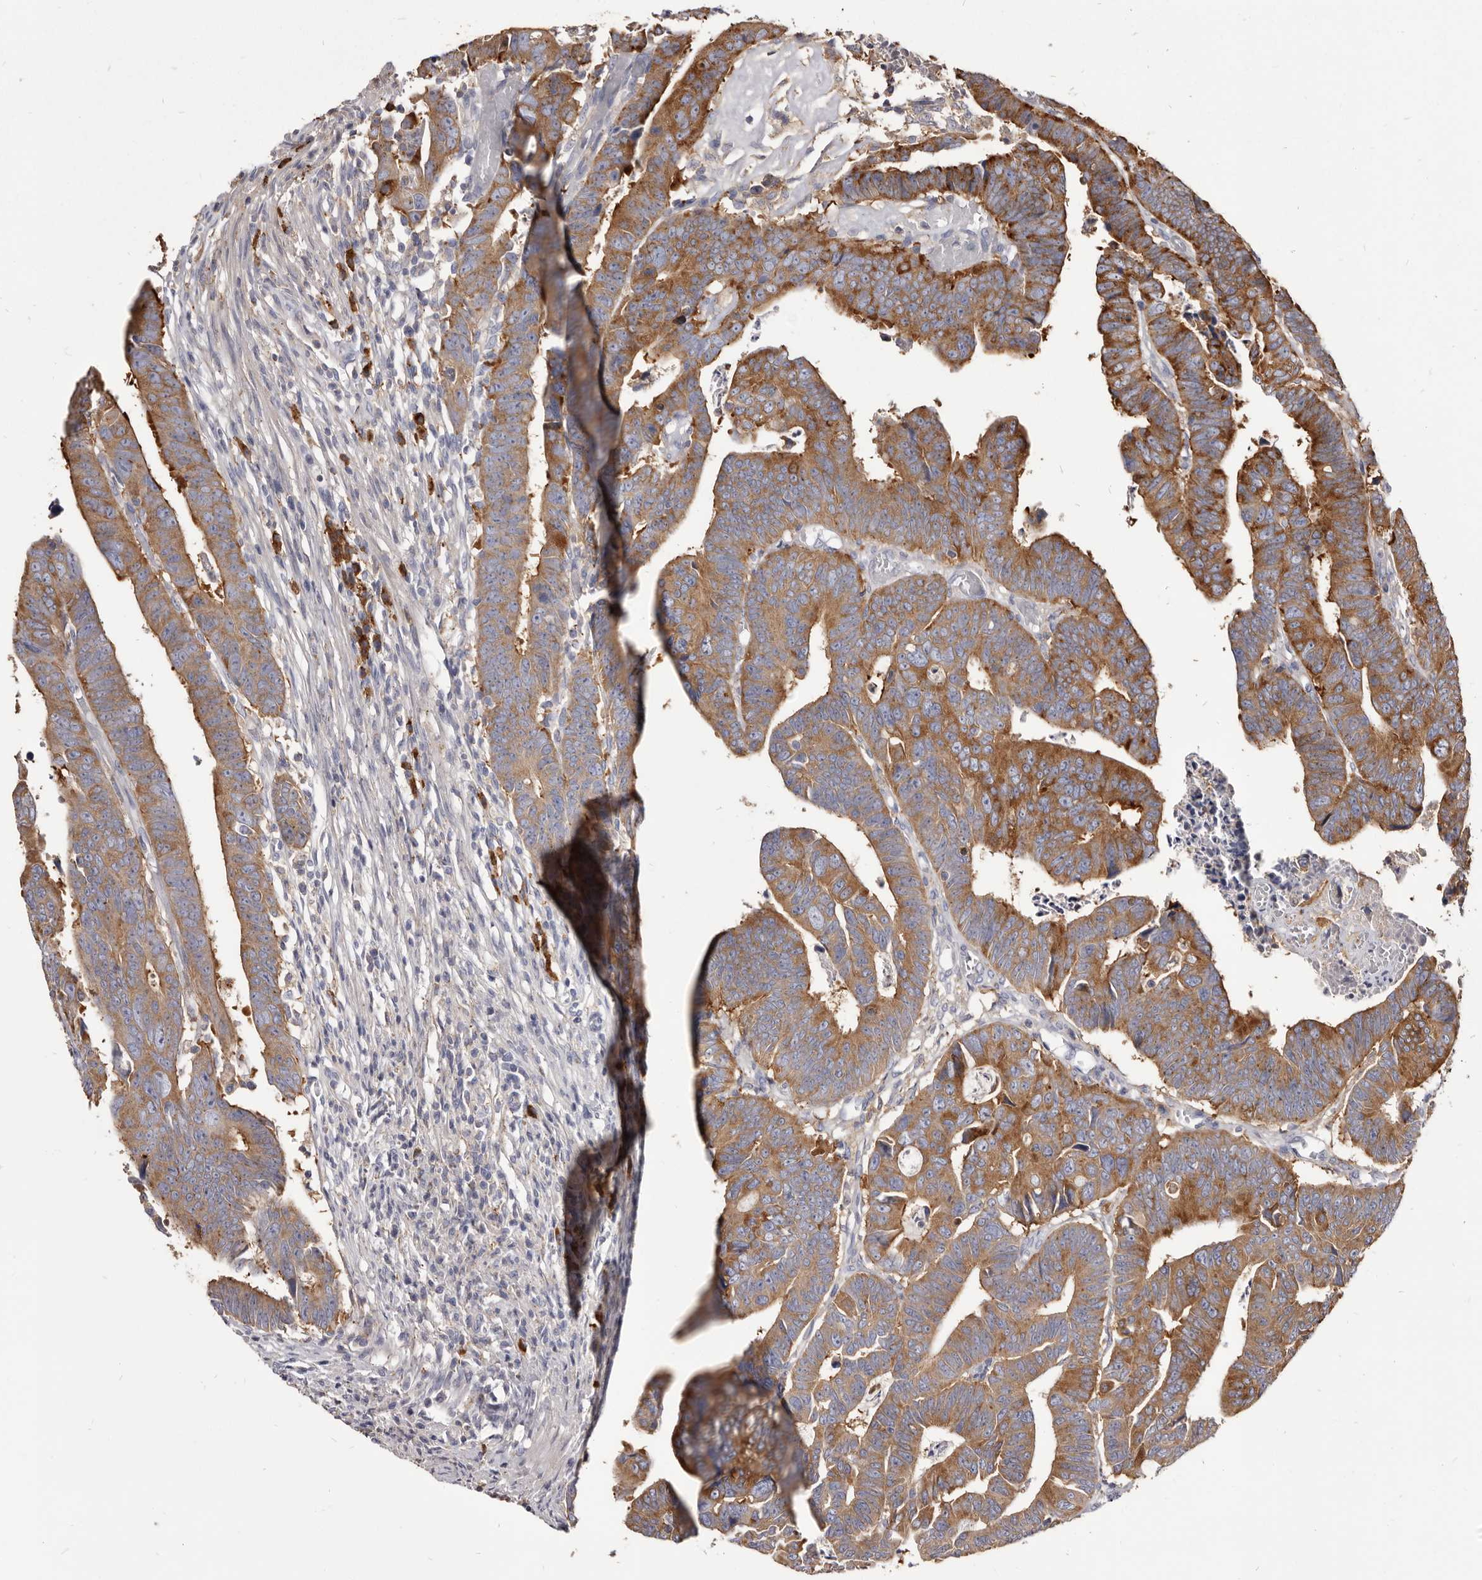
{"staining": {"intensity": "moderate", "quantity": ">75%", "location": "cytoplasmic/membranous"}, "tissue": "colorectal cancer", "cell_type": "Tumor cells", "image_type": "cancer", "snomed": [{"axis": "morphology", "description": "Adenocarcinoma, NOS"}, {"axis": "topography", "description": "Rectum"}], "caption": "This image exhibits immunohistochemistry (IHC) staining of colorectal adenocarcinoma, with medium moderate cytoplasmic/membranous positivity in approximately >75% of tumor cells.", "gene": "TPD52", "patient": {"sex": "female", "age": 65}}